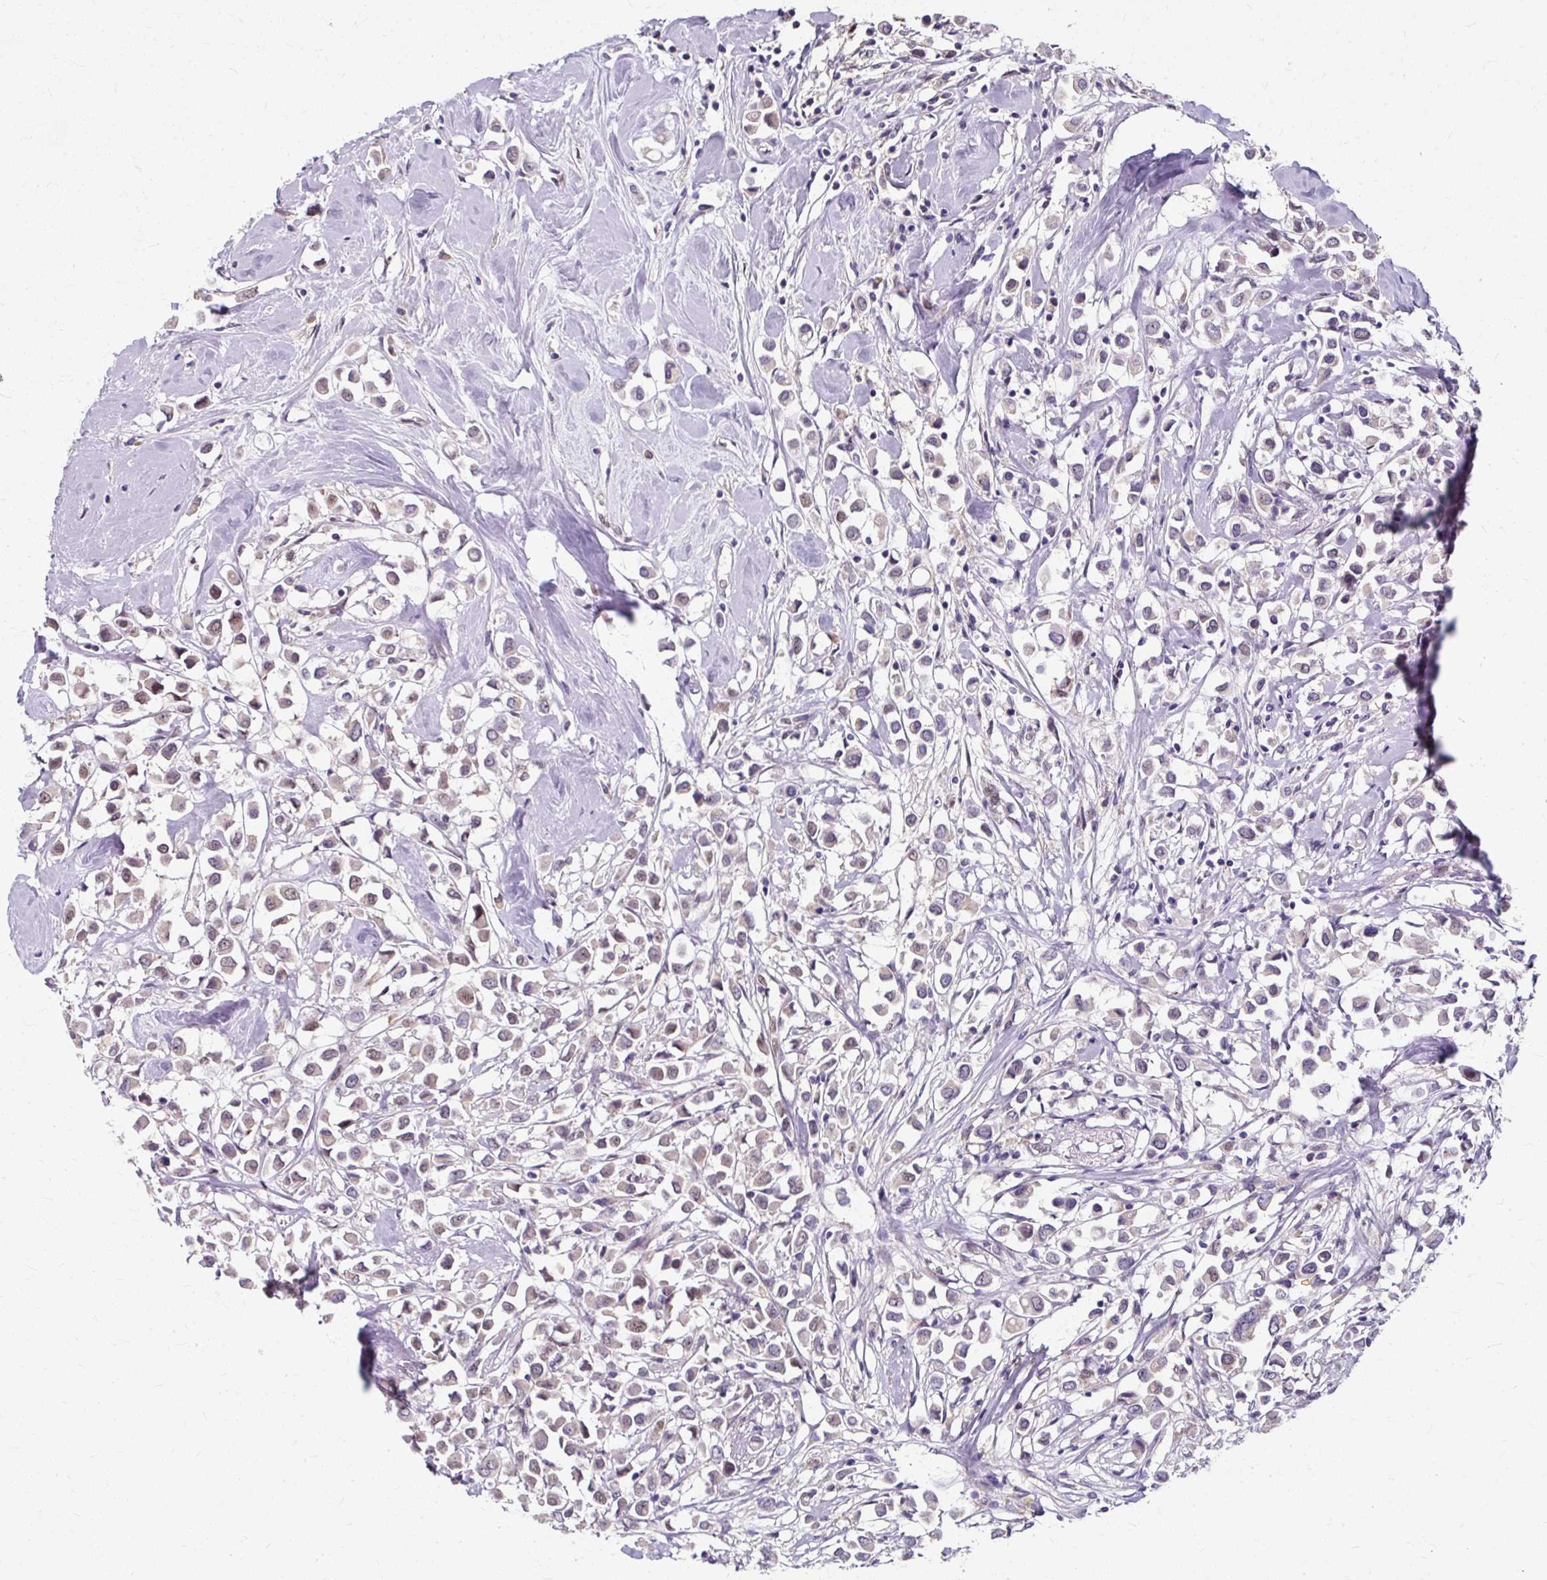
{"staining": {"intensity": "negative", "quantity": "none", "location": "none"}, "tissue": "breast cancer", "cell_type": "Tumor cells", "image_type": "cancer", "snomed": [{"axis": "morphology", "description": "Duct carcinoma"}, {"axis": "topography", "description": "Breast"}], "caption": "High magnification brightfield microscopy of breast cancer (invasive ductal carcinoma) stained with DAB (brown) and counterstained with hematoxylin (blue): tumor cells show no significant expression.", "gene": "ZNF555", "patient": {"sex": "female", "age": 61}}